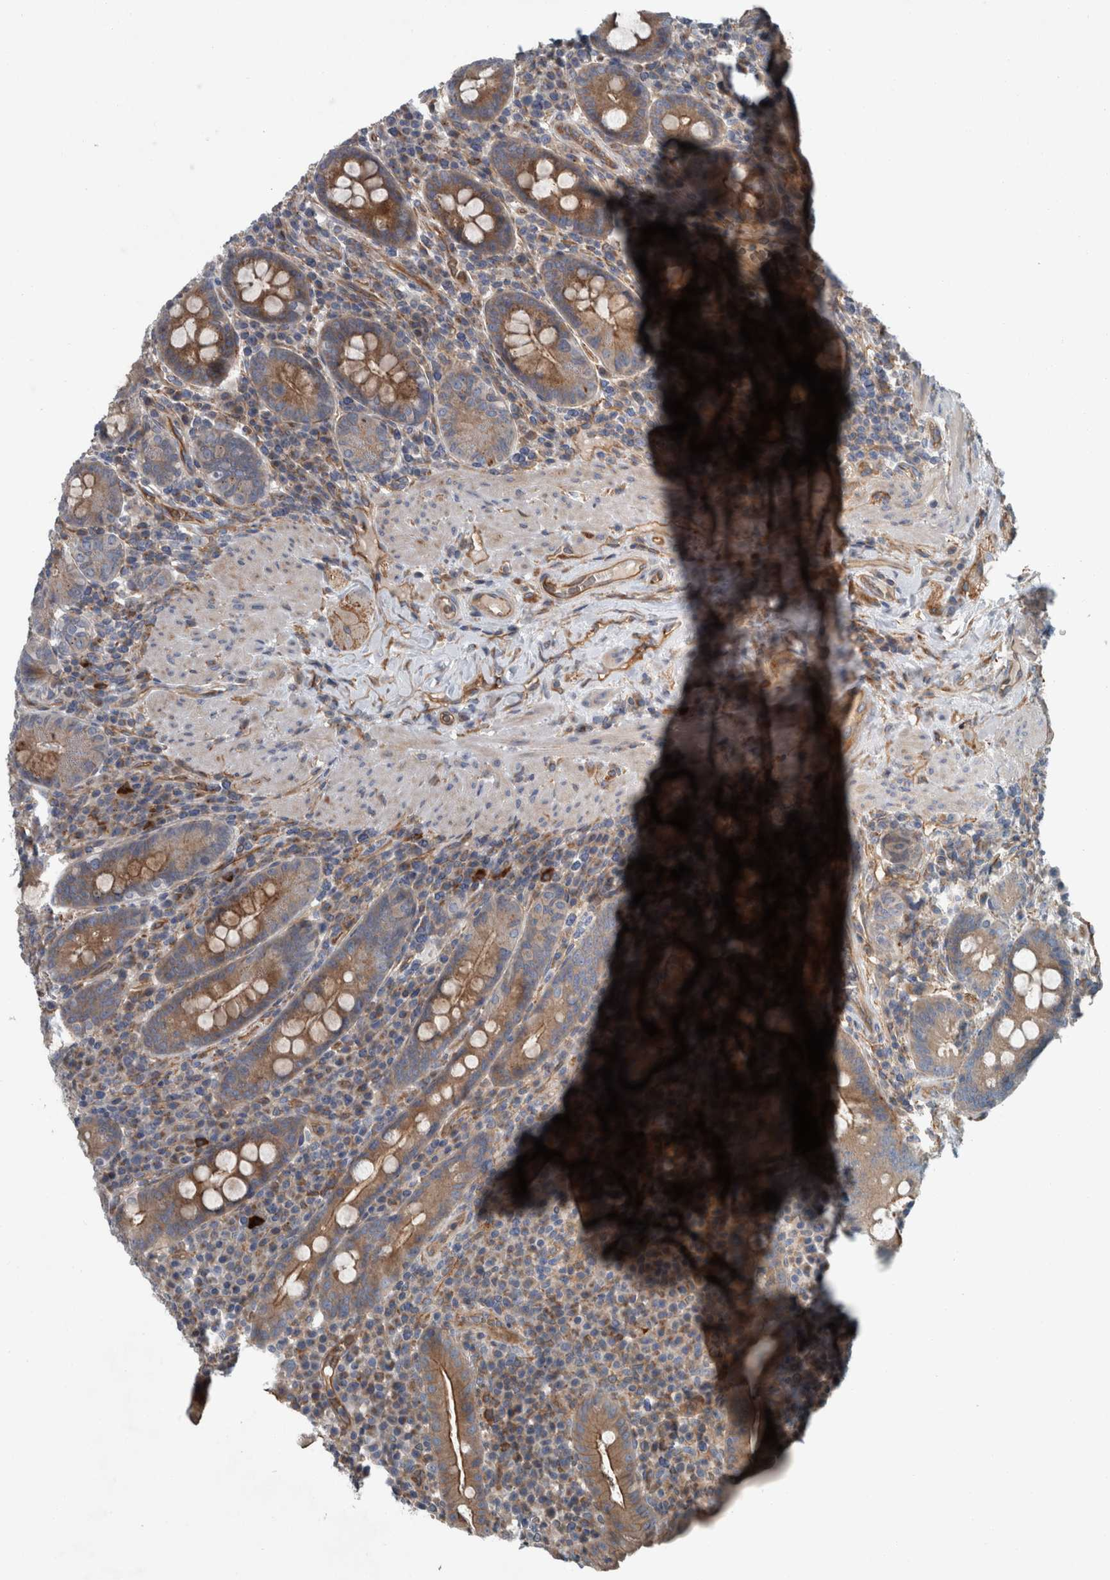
{"staining": {"intensity": "moderate", "quantity": ">75%", "location": "cytoplasmic/membranous"}, "tissue": "duodenum", "cell_type": "Glandular cells", "image_type": "normal", "snomed": [{"axis": "morphology", "description": "Normal tissue, NOS"}, {"axis": "morphology", "description": "Adenocarcinoma, NOS"}, {"axis": "topography", "description": "Pancreas"}, {"axis": "topography", "description": "Duodenum"}], "caption": "Approximately >75% of glandular cells in unremarkable duodenum exhibit moderate cytoplasmic/membranous protein staining as visualized by brown immunohistochemical staining.", "gene": "GLT8D2", "patient": {"sex": "male", "age": 50}}